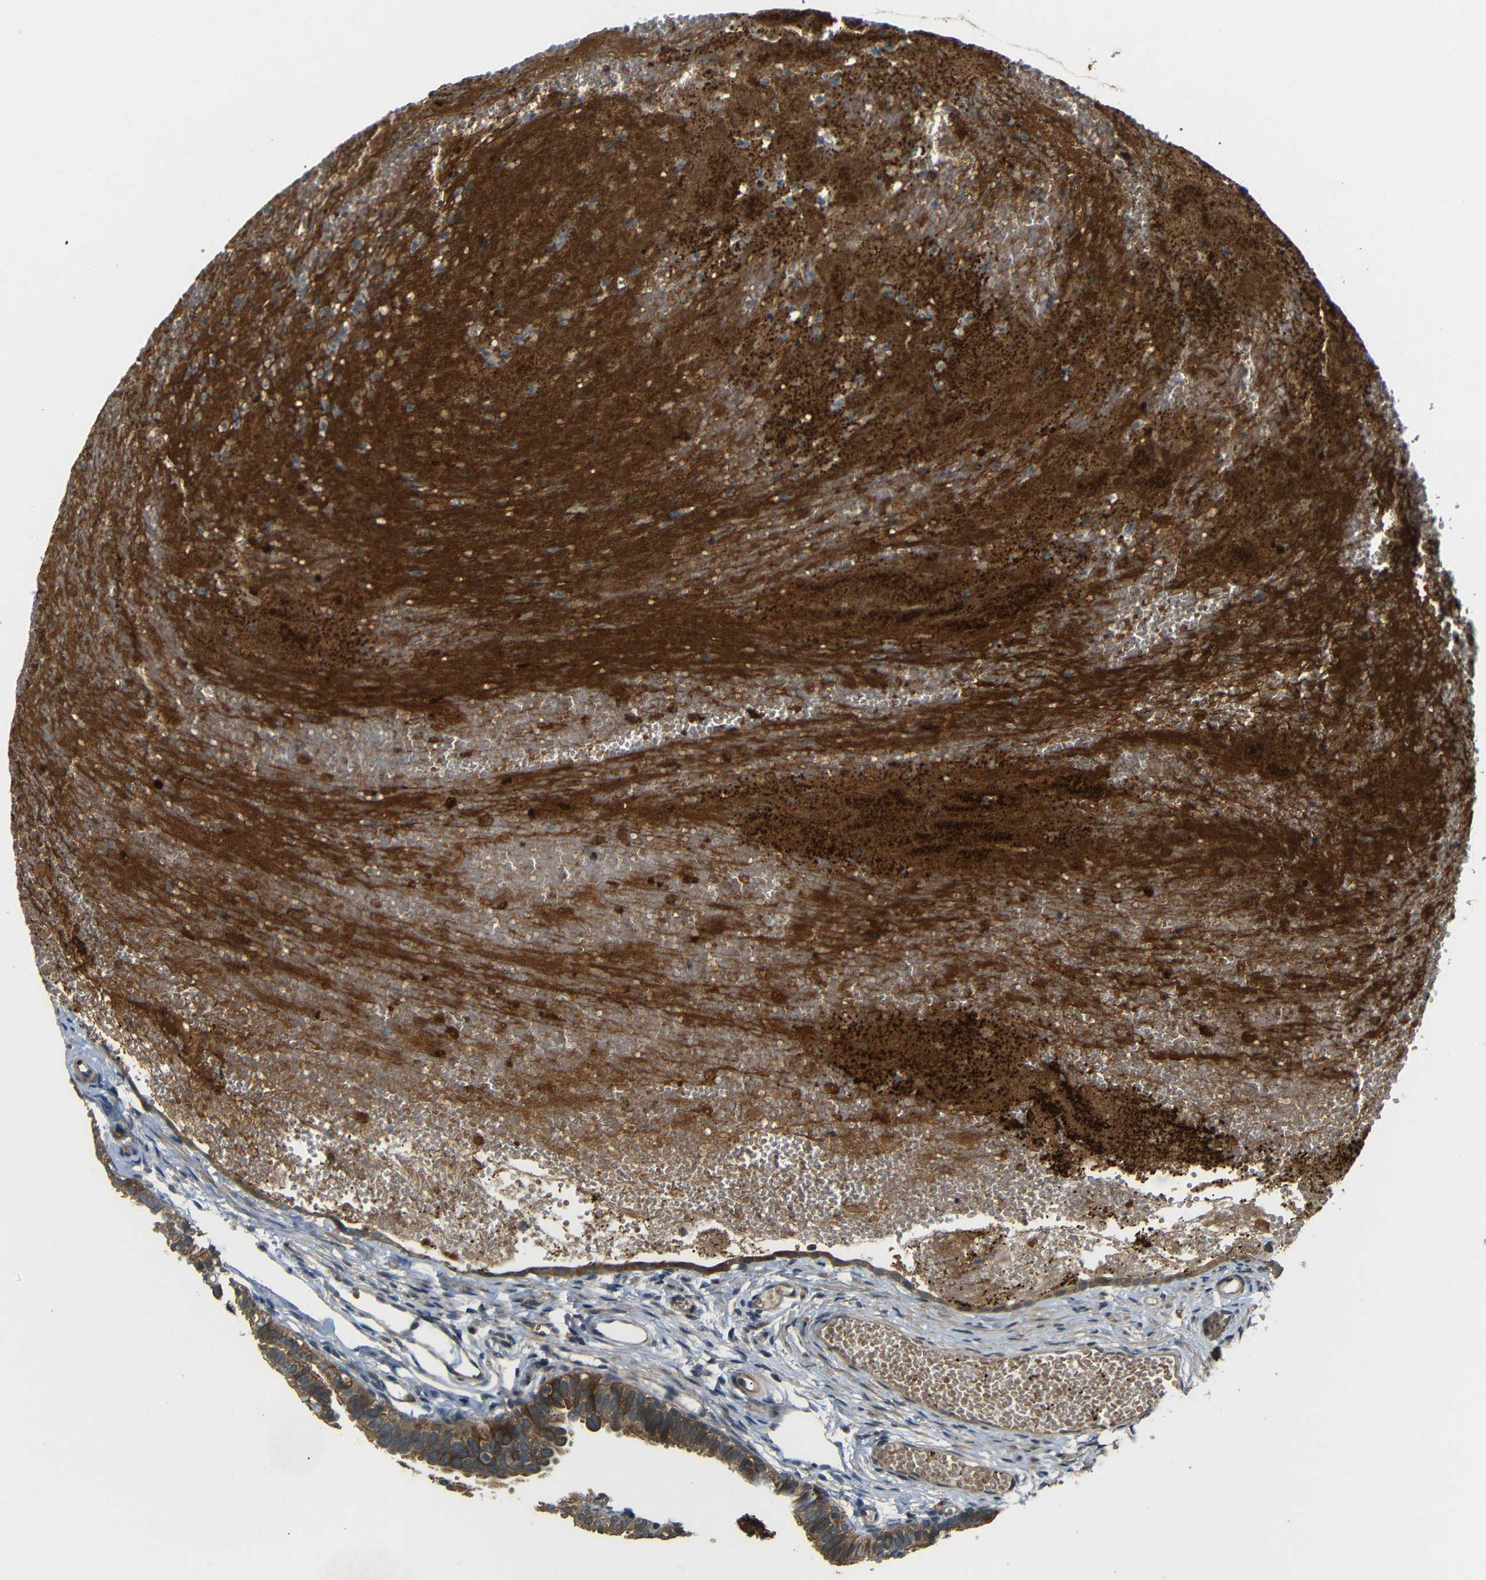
{"staining": {"intensity": "moderate", "quantity": ">75%", "location": "cytoplasmic/membranous"}, "tissue": "fallopian tube", "cell_type": "Glandular cells", "image_type": "normal", "snomed": [{"axis": "morphology", "description": "Normal tissue, NOS"}, {"axis": "topography", "description": "Fallopian tube"}, {"axis": "topography", "description": "Placenta"}], "caption": "Moderate cytoplasmic/membranous protein staining is present in approximately >75% of glandular cells in fallopian tube.", "gene": "EPHB2", "patient": {"sex": "female", "age": 34}}